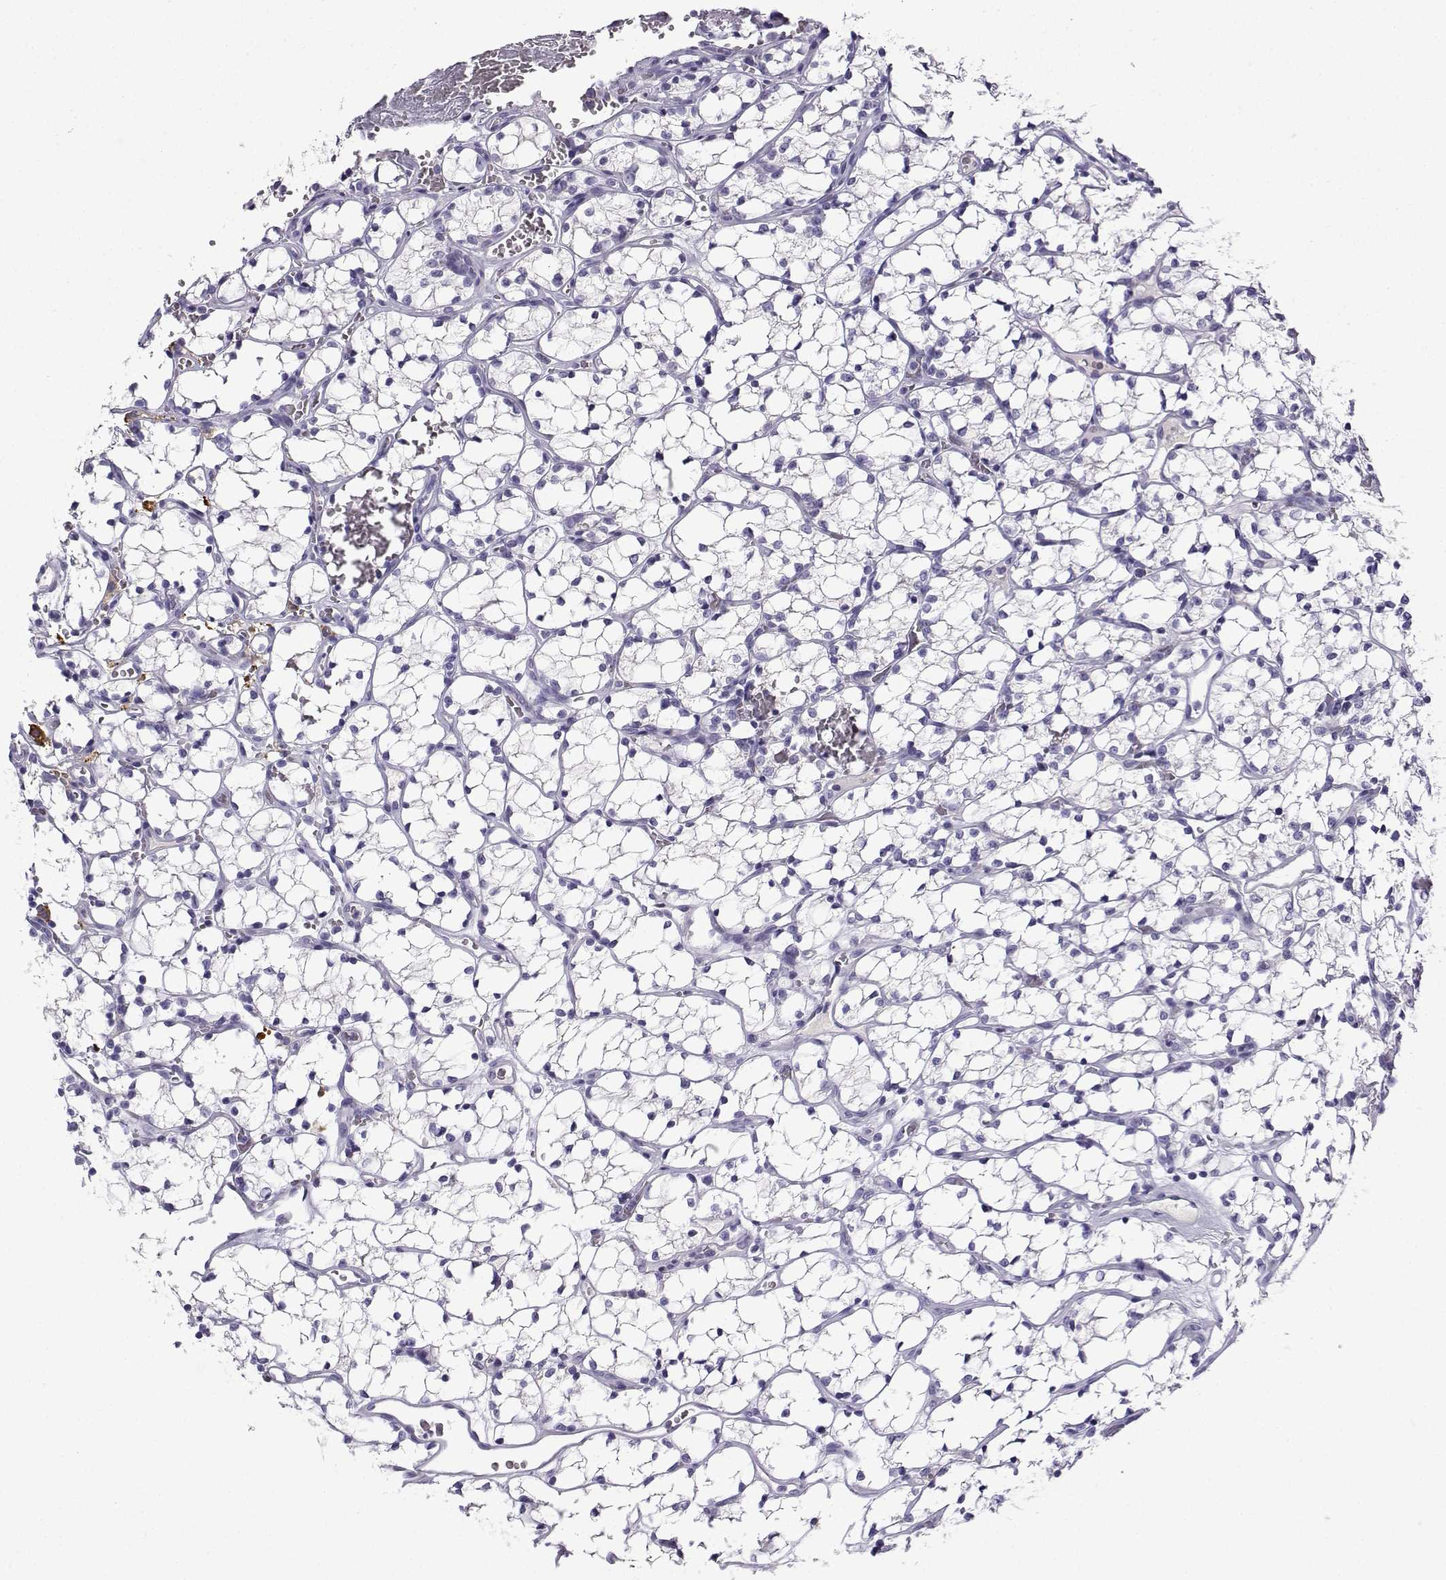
{"staining": {"intensity": "negative", "quantity": "none", "location": "none"}, "tissue": "renal cancer", "cell_type": "Tumor cells", "image_type": "cancer", "snomed": [{"axis": "morphology", "description": "Adenocarcinoma, NOS"}, {"axis": "topography", "description": "Kidney"}], "caption": "A high-resolution histopathology image shows IHC staining of renal cancer, which shows no significant positivity in tumor cells.", "gene": "LINGO1", "patient": {"sex": "female", "age": 69}}